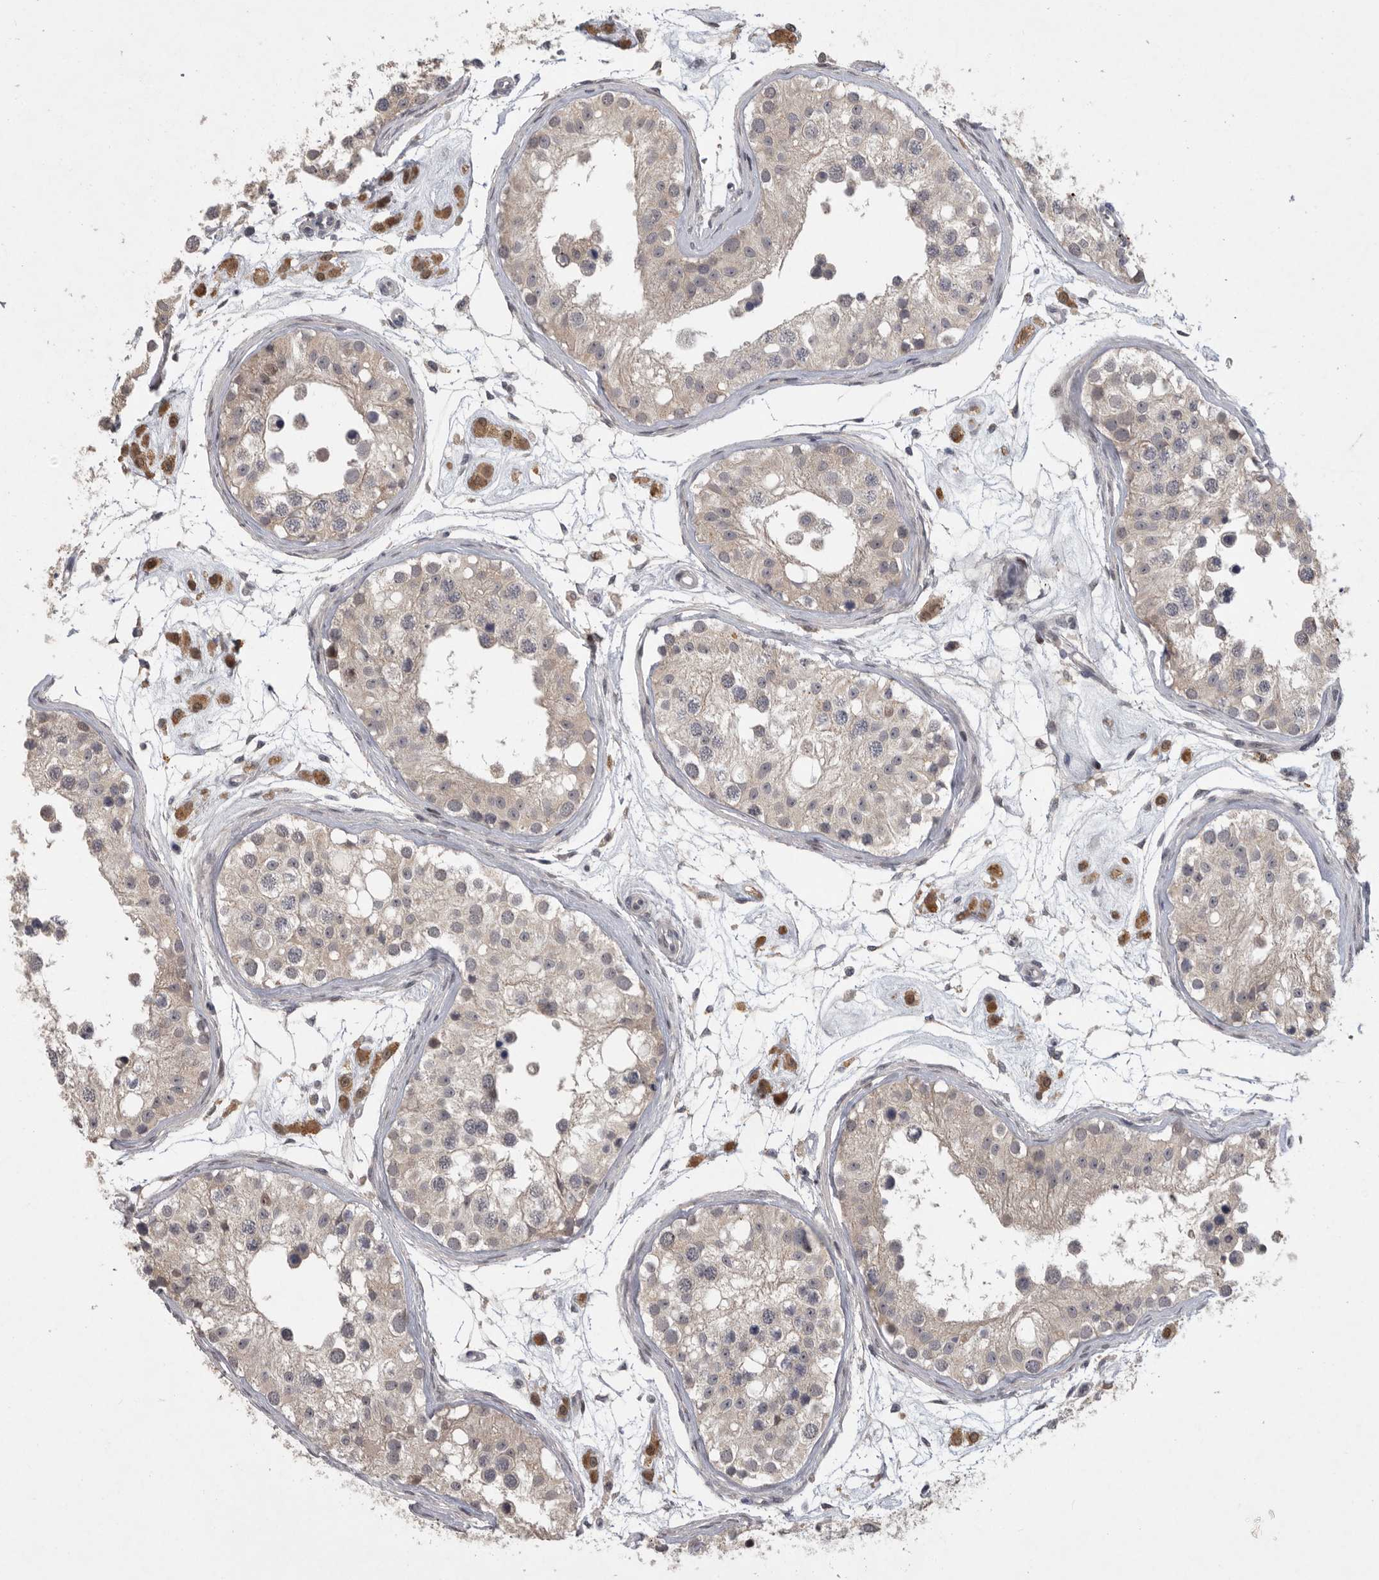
{"staining": {"intensity": "weak", "quantity": "<25%", "location": "cytoplasmic/membranous,nuclear"}, "tissue": "testis", "cell_type": "Cells in seminiferous ducts", "image_type": "normal", "snomed": [{"axis": "morphology", "description": "Normal tissue, NOS"}, {"axis": "morphology", "description": "Adenocarcinoma, metastatic, NOS"}, {"axis": "topography", "description": "Testis"}], "caption": "Immunohistochemical staining of normal testis shows no significant staining in cells in seminiferous ducts. Nuclei are stained in blue.", "gene": "MAN2A1", "patient": {"sex": "male", "age": 26}}